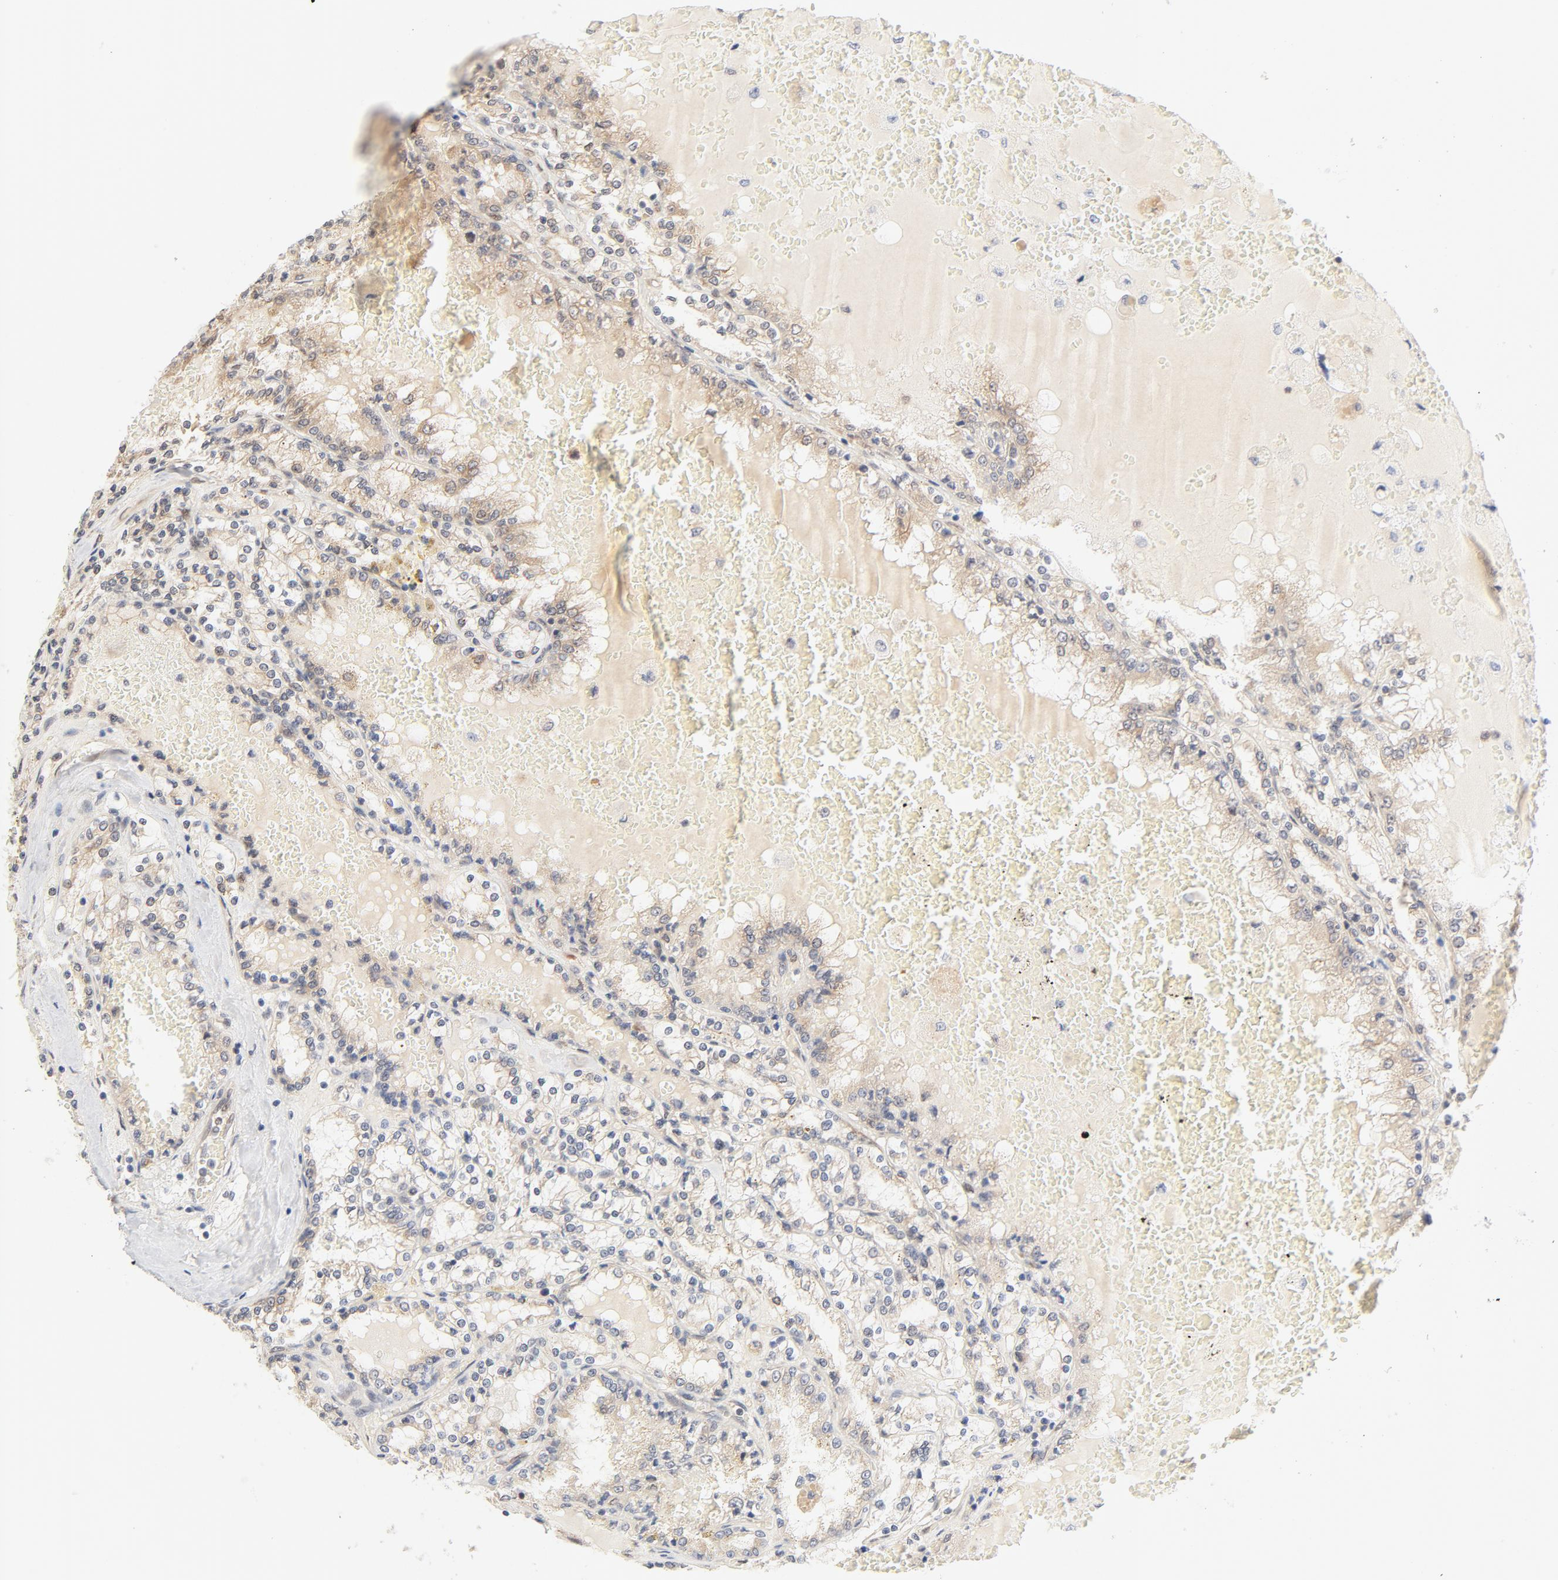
{"staining": {"intensity": "weak", "quantity": ">75%", "location": "cytoplasmic/membranous"}, "tissue": "renal cancer", "cell_type": "Tumor cells", "image_type": "cancer", "snomed": [{"axis": "morphology", "description": "Adenocarcinoma, NOS"}, {"axis": "topography", "description": "Kidney"}], "caption": "Tumor cells demonstrate low levels of weak cytoplasmic/membranous expression in approximately >75% of cells in human adenocarcinoma (renal).", "gene": "EIF4E", "patient": {"sex": "female", "age": 56}}